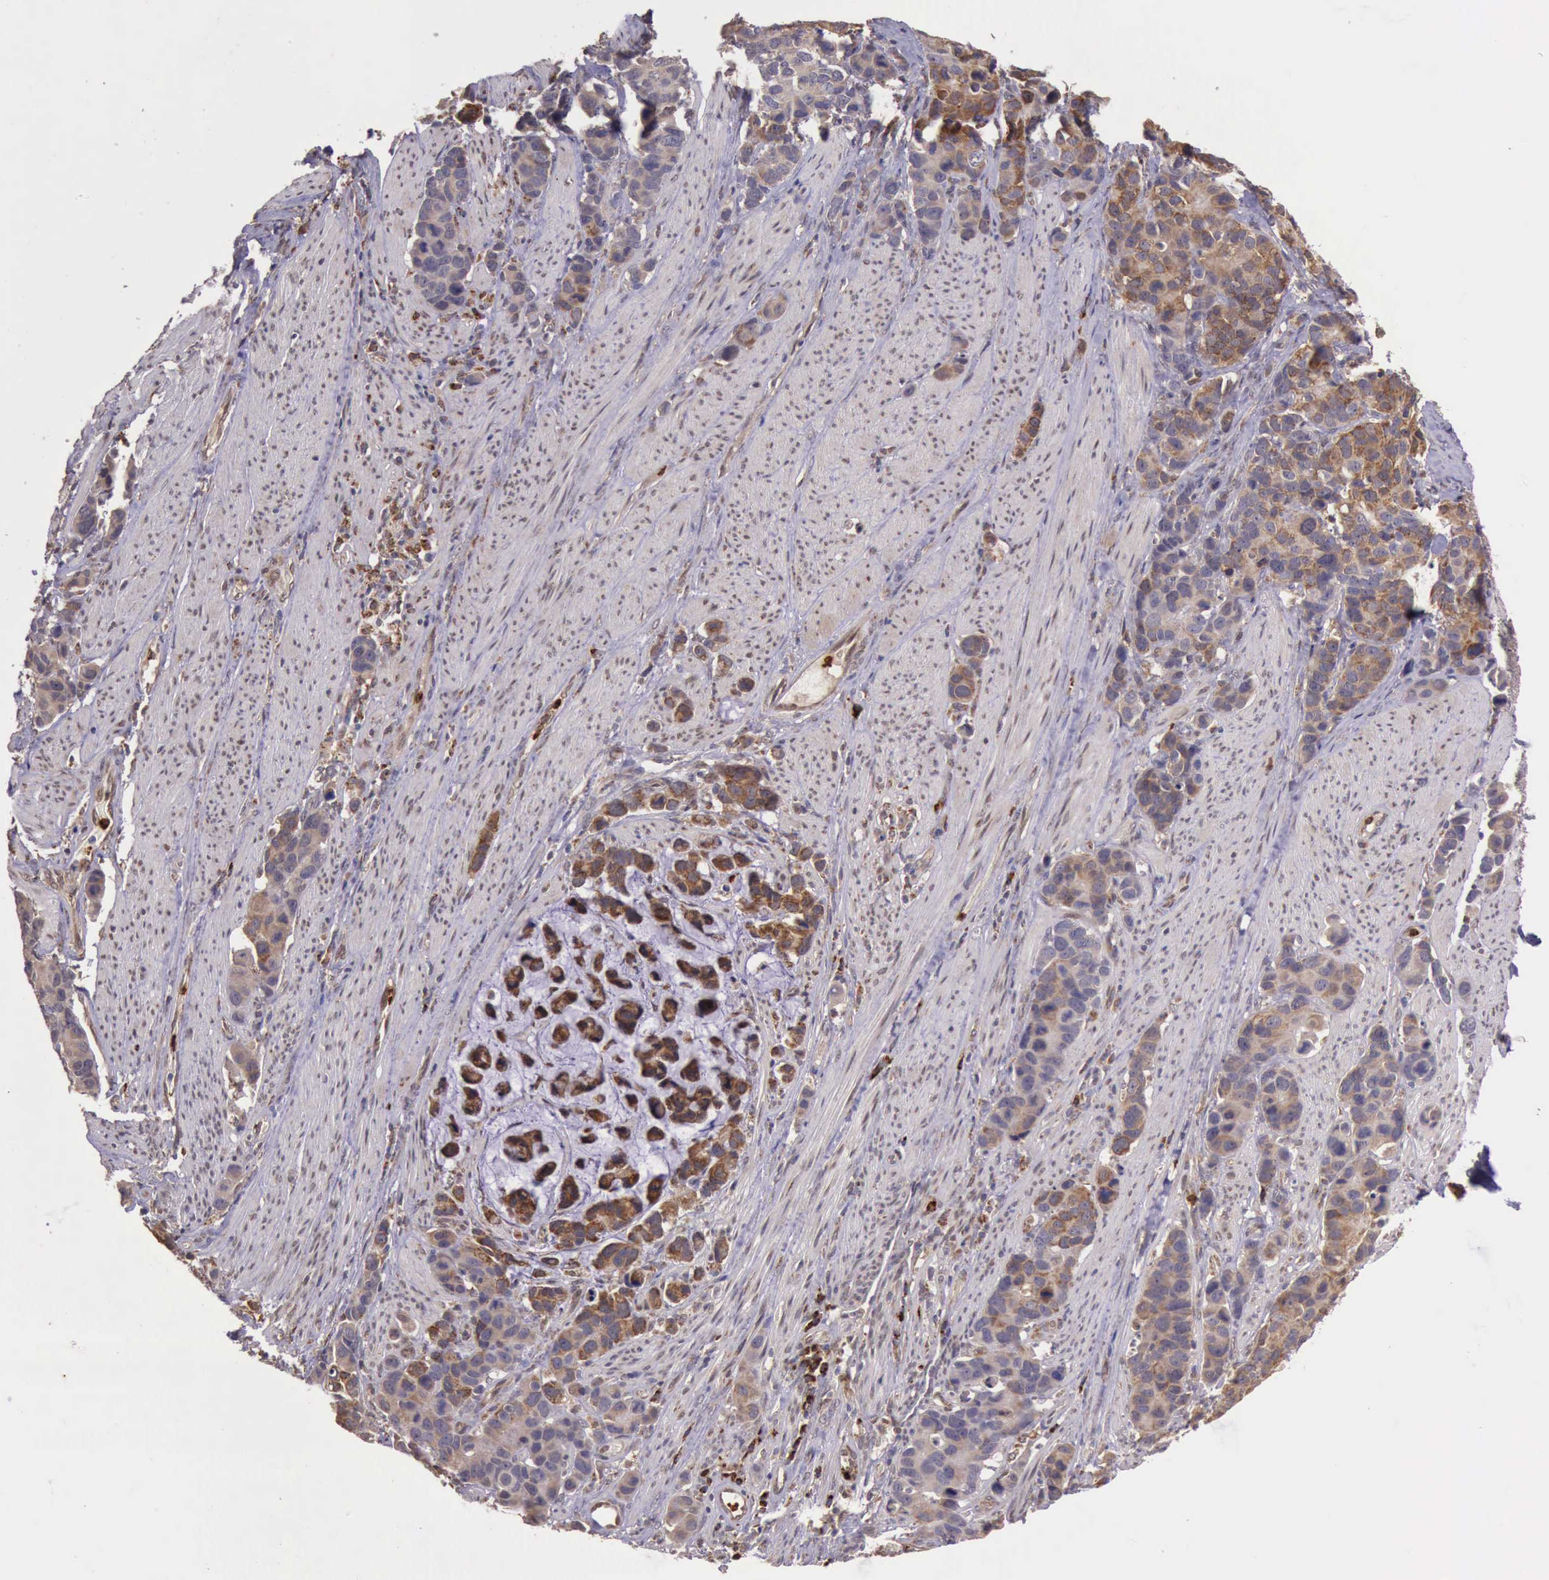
{"staining": {"intensity": "strong", "quantity": ">75%", "location": "cytoplasmic/membranous"}, "tissue": "stomach cancer", "cell_type": "Tumor cells", "image_type": "cancer", "snomed": [{"axis": "morphology", "description": "Adenocarcinoma, NOS"}, {"axis": "topography", "description": "Stomach, upper"}], "caption": "Immunohistochemical staining of adenocarcinoma (stomach) exhibits strong cytoplasmic/membranous protein staining in about >75% of tumor cells. (brown staining indicates protein expression, while blue staining denotes nuclei).", "gene": "ARMCX3", "patient": {"sex": "male", "age": 71}}